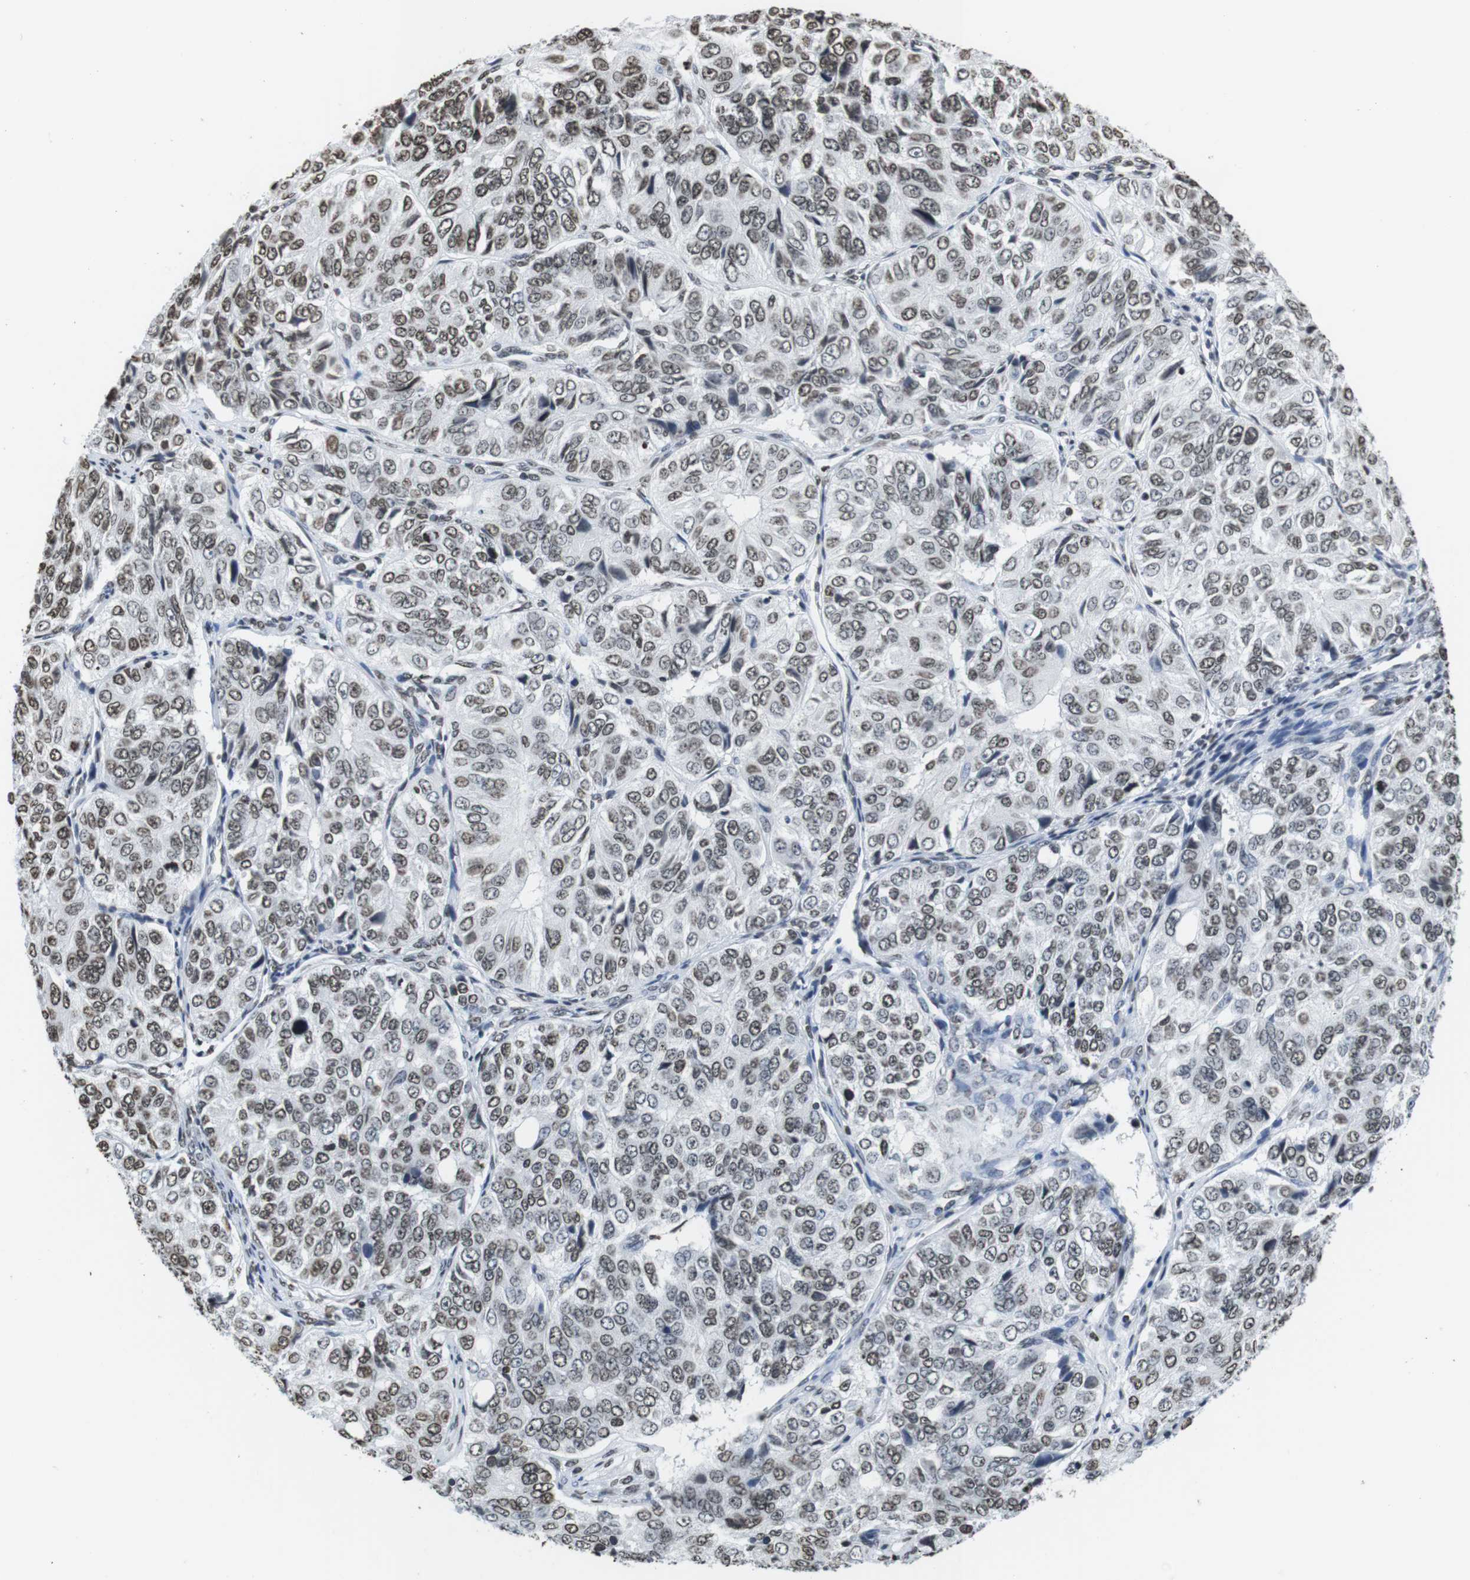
{"staining": {"intensity": "weak", "quantity": ">75%", "location": "nuclear"}, "tissue": "ovarian cancer", "cell_type": "Tumor cells", "image_type": "cancer", "snomed": [{"axis": "morphology", "description": "Carcinoma, endometroid"}, {"axis": "topography", "description": "Ovary"}], "caption": "High-power microscopy captured an IHC histopathology image of ovarian cancer (endometroid carcinoma), revealing weak nuclear expression in about >75% of tumor cells. (IHC, brightfield microscopy, high magnification).", "gene": "BSX", "patient": {"sex": "female", "age": 51}}